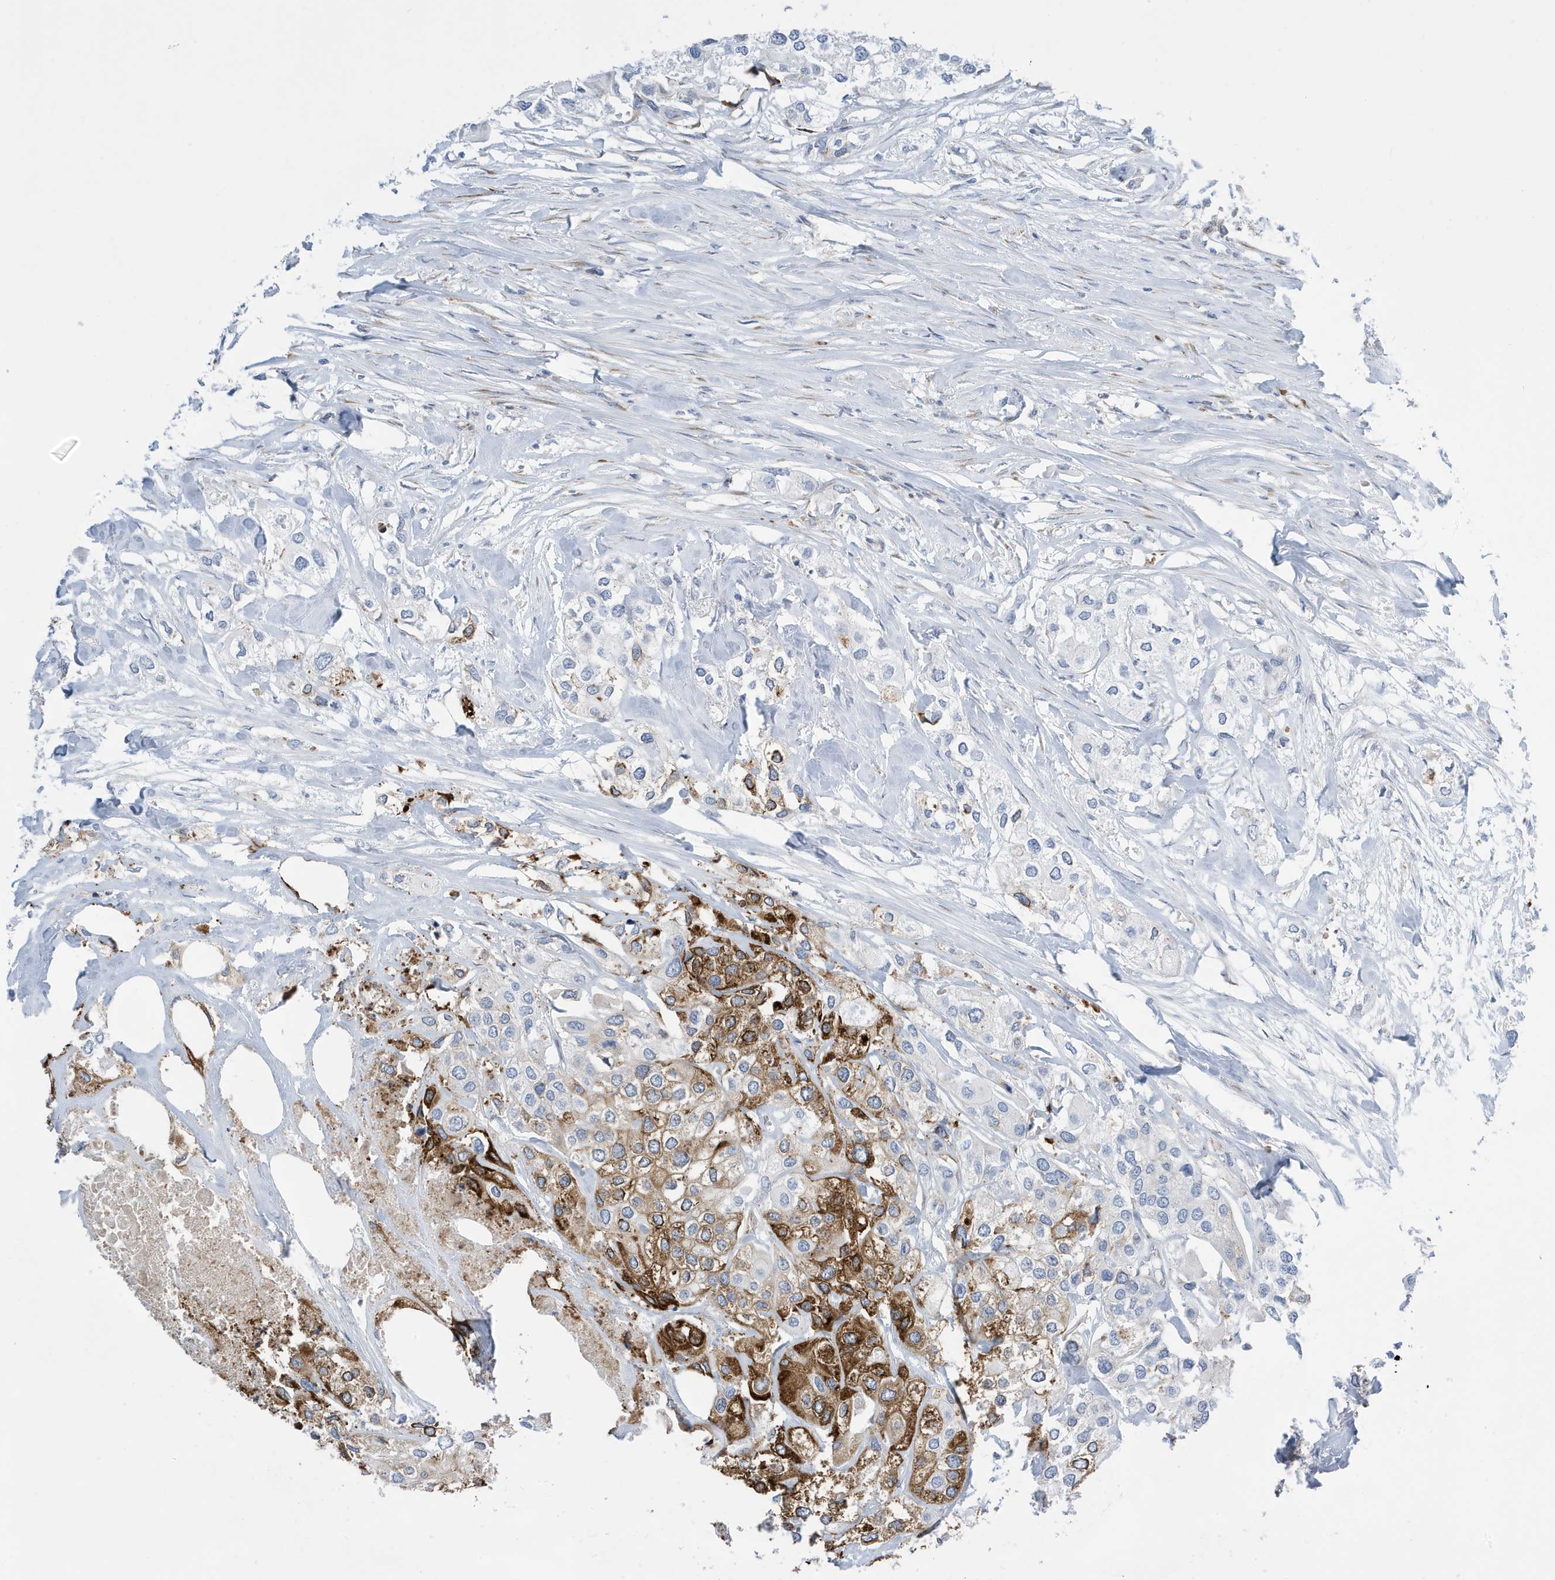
{"staining": {"intensity": "moderate", "quantity": "25%-75%", "location": "cytoplasmic/membranous"}, "tissue": "urothelial cancer", "cell_type": "Tumor cells", "image_type": "cancer", "snomed": [{"axis": "morphology", "description": "Urothelial carcinoma, High grade"}, {"axis": "topography", "description": "Urinary bladder"}], "caption": "A brown stain labels moderate cytoplasmic/membranous positivity of a protein in high-grade urothelial carcinoma tumor cells. (IHC, brightfield microscopy, high magnification).", "gene": "SEMA3F", "patient": {"sex": "male", "age": 64}}